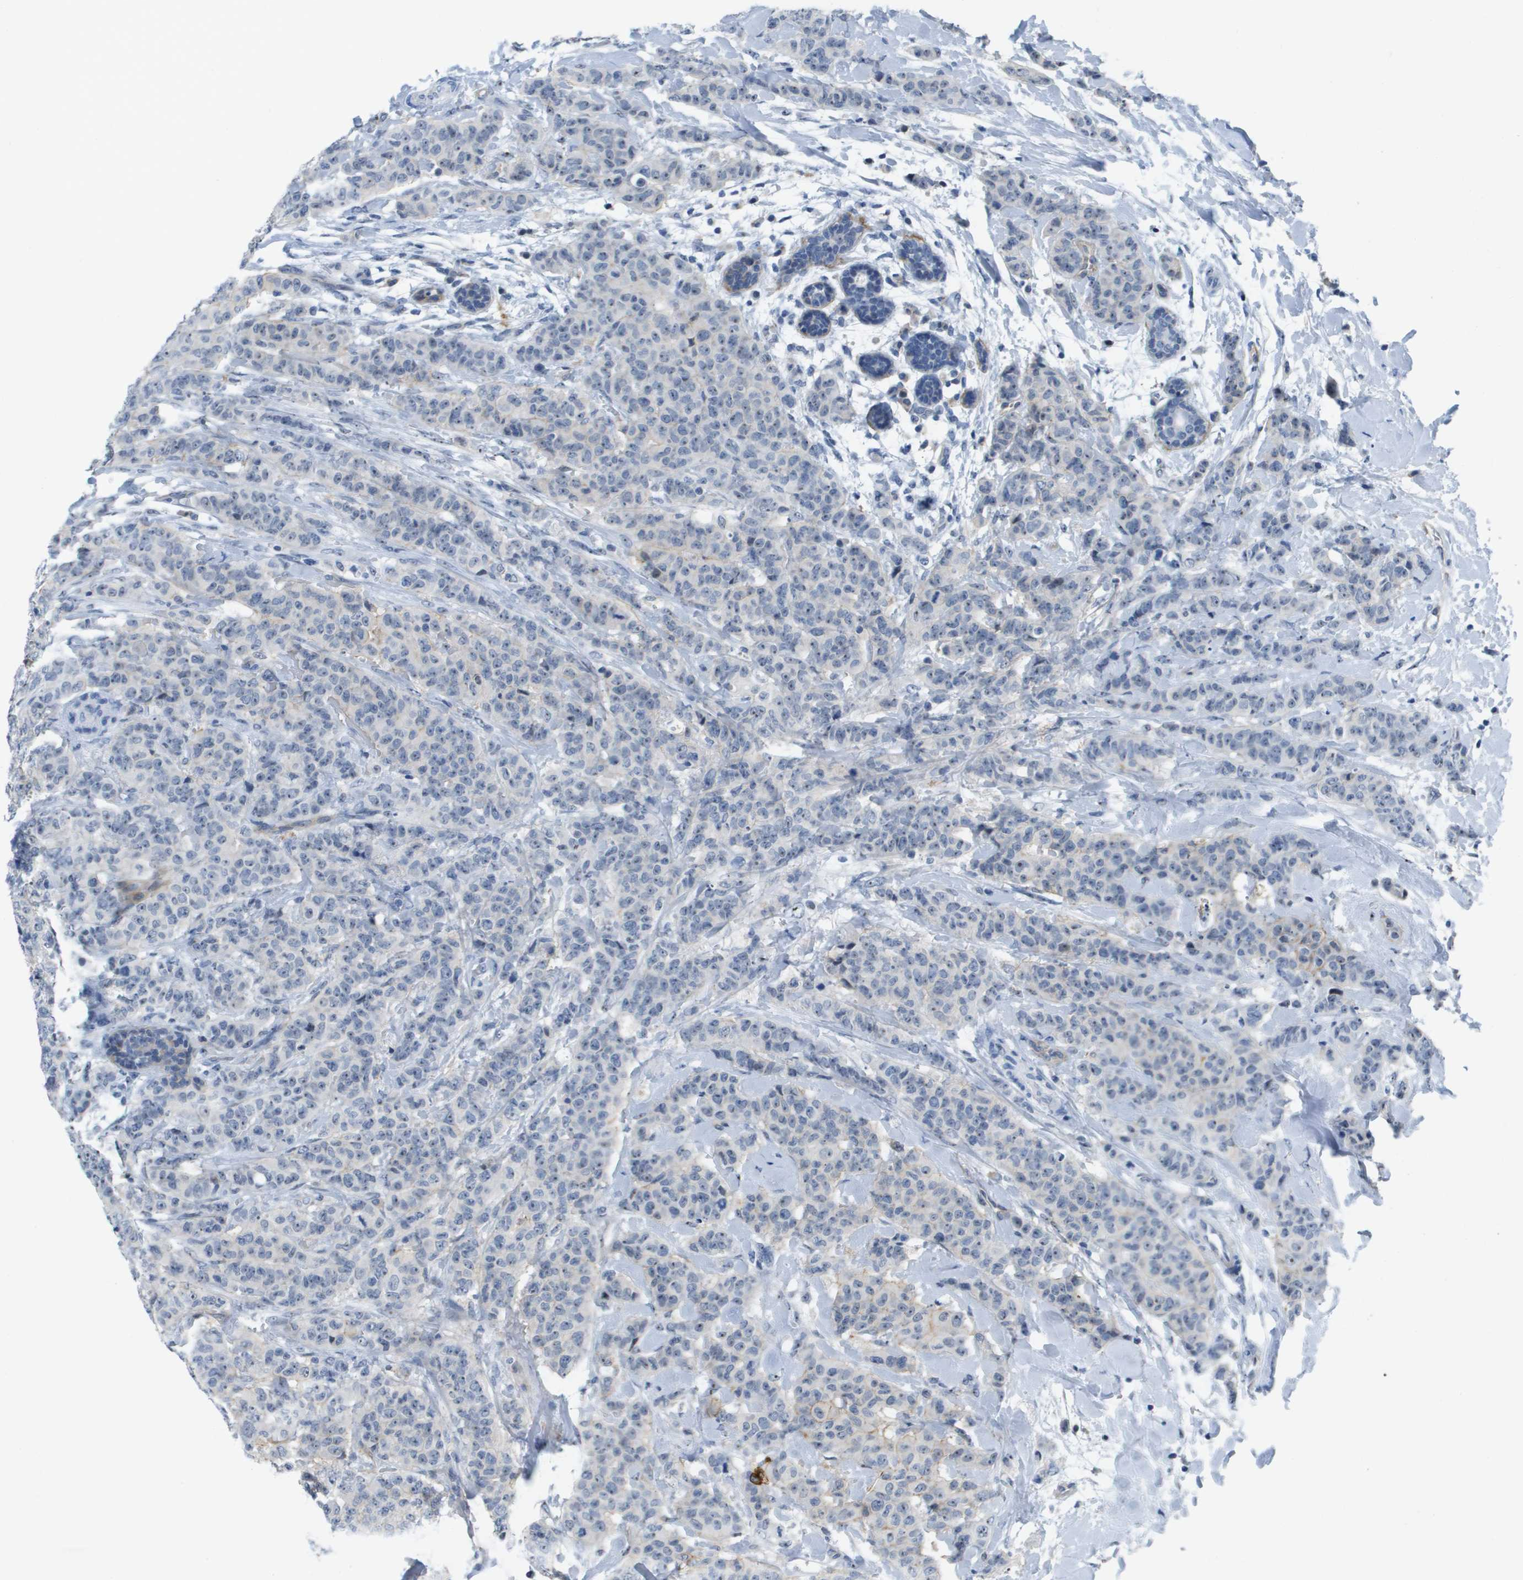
{"staining": {"intensity": "negative", "quantity": "none", "location": "none"}, "tissue": "breast cancer", "cell_type": "Tumor cells", "image_type": "cancer", "snomed": [{"axis": "morphology", "description": "Normal tissue, NOS"}, {"axis": "morphology", "description": "Duct carcinoma"}, {"axis": "topography", "description": "Breast"}], "caption": "Breast cancer was stained to show a protein in brown. There is no significant expression in tumor cells.", "gene": "ITGA6", "patient": {"sex": "female", "age": 40}}